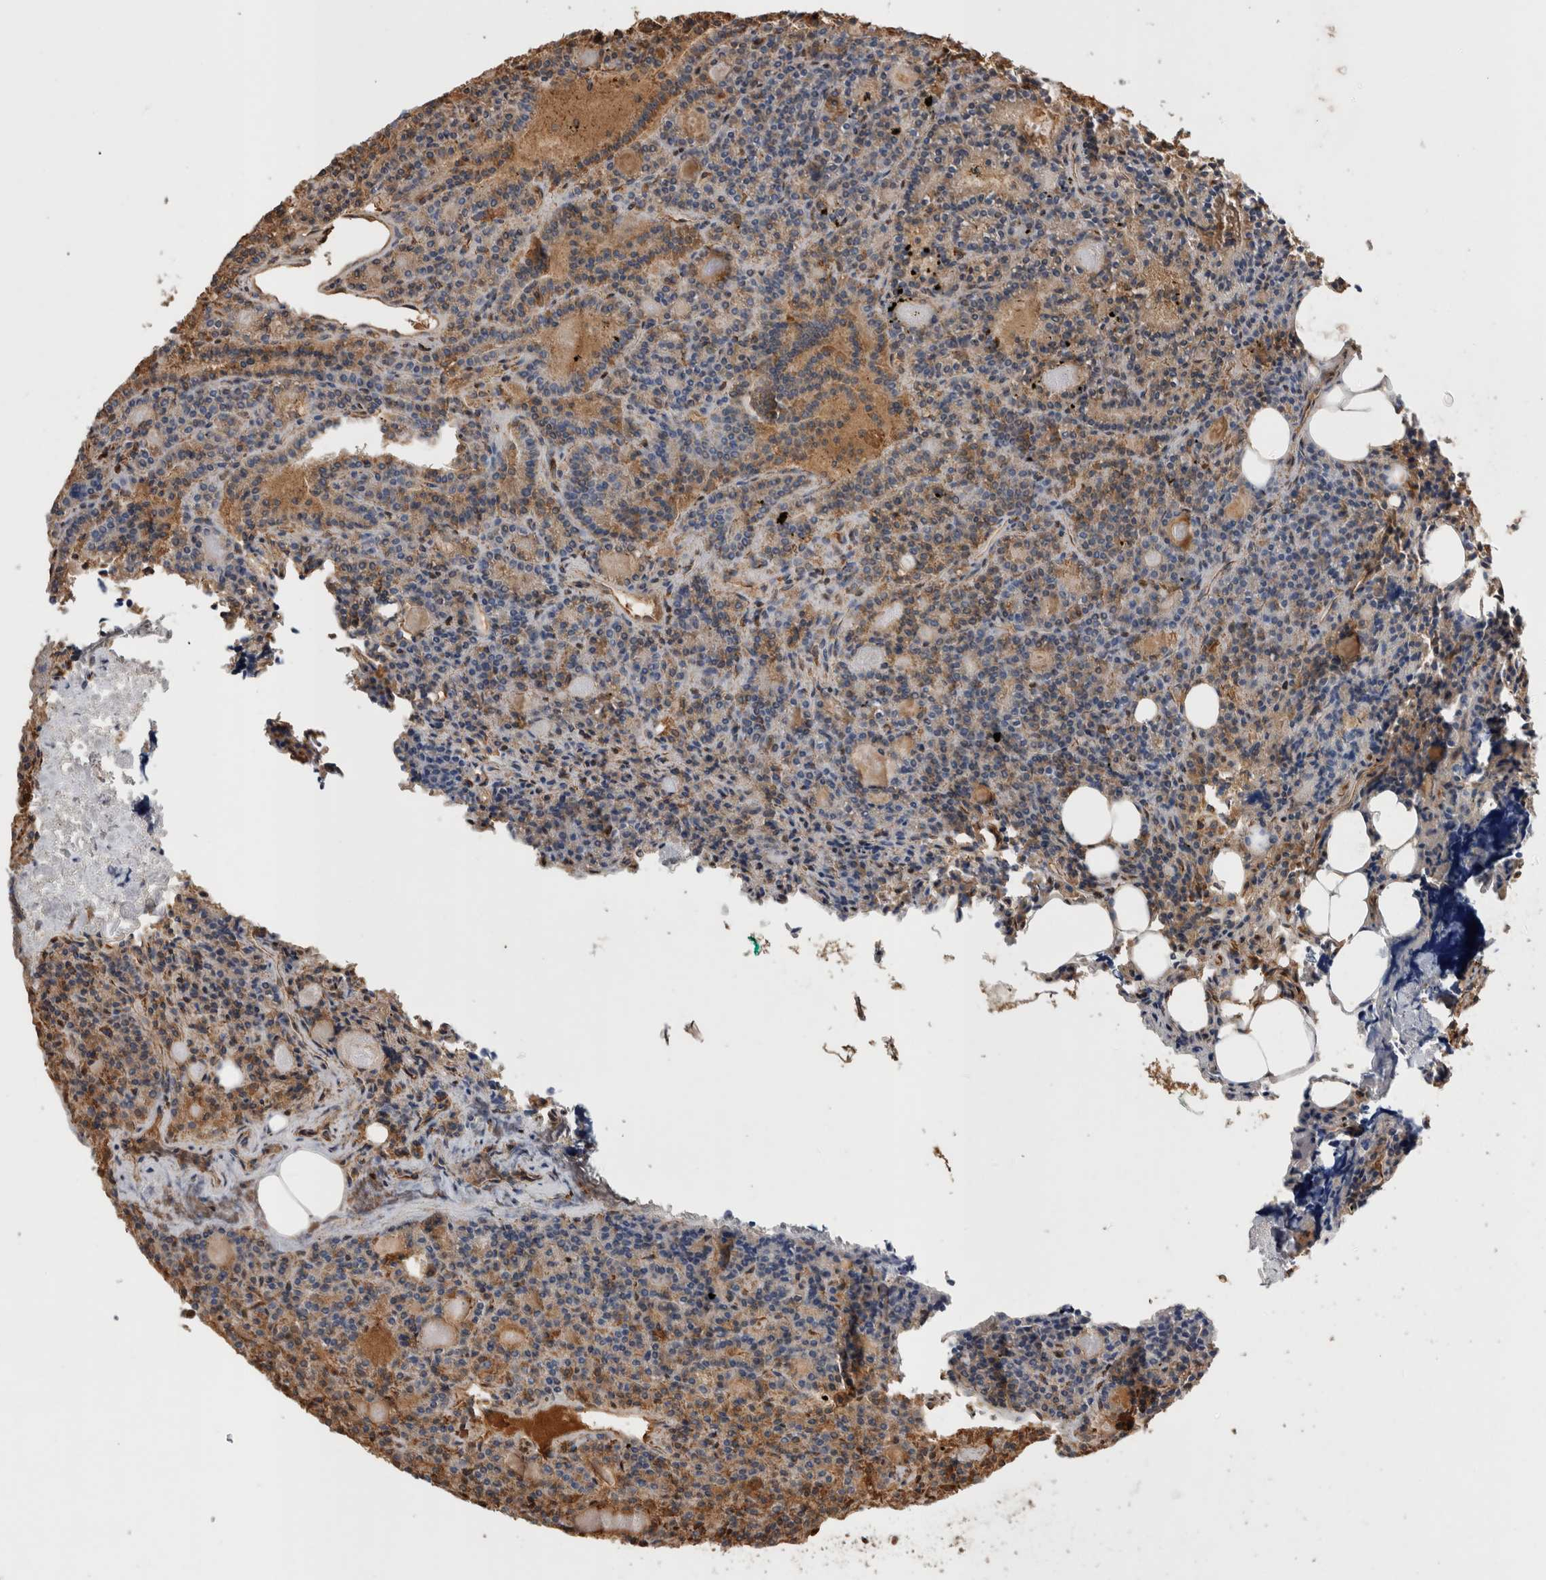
{"staining": {"intensity": "moderate", "quantity": ">75%", "location": "cytoplasmic/membranous"}, "tissue": "parathyroid gland", "cell_type": "Glandular cells", "image_type": "normal", "snomed": [{"axis": "morphology", "description": "Normal tissue, NOS"}, {"axis": "morphology", "description": "Adenoma, NOS"}, {"axis": "topography", "description": "Parathyroid gland"}], "caption": "There is medium levels of moderate cytoplasmic/membranous staining in glandular cells of unremarkable parathyroid gland, as demonstrated by immunohistochemical staining (brown color).", "gene": "ZNF397", "patient": {"sex": "female", "age": 57}}